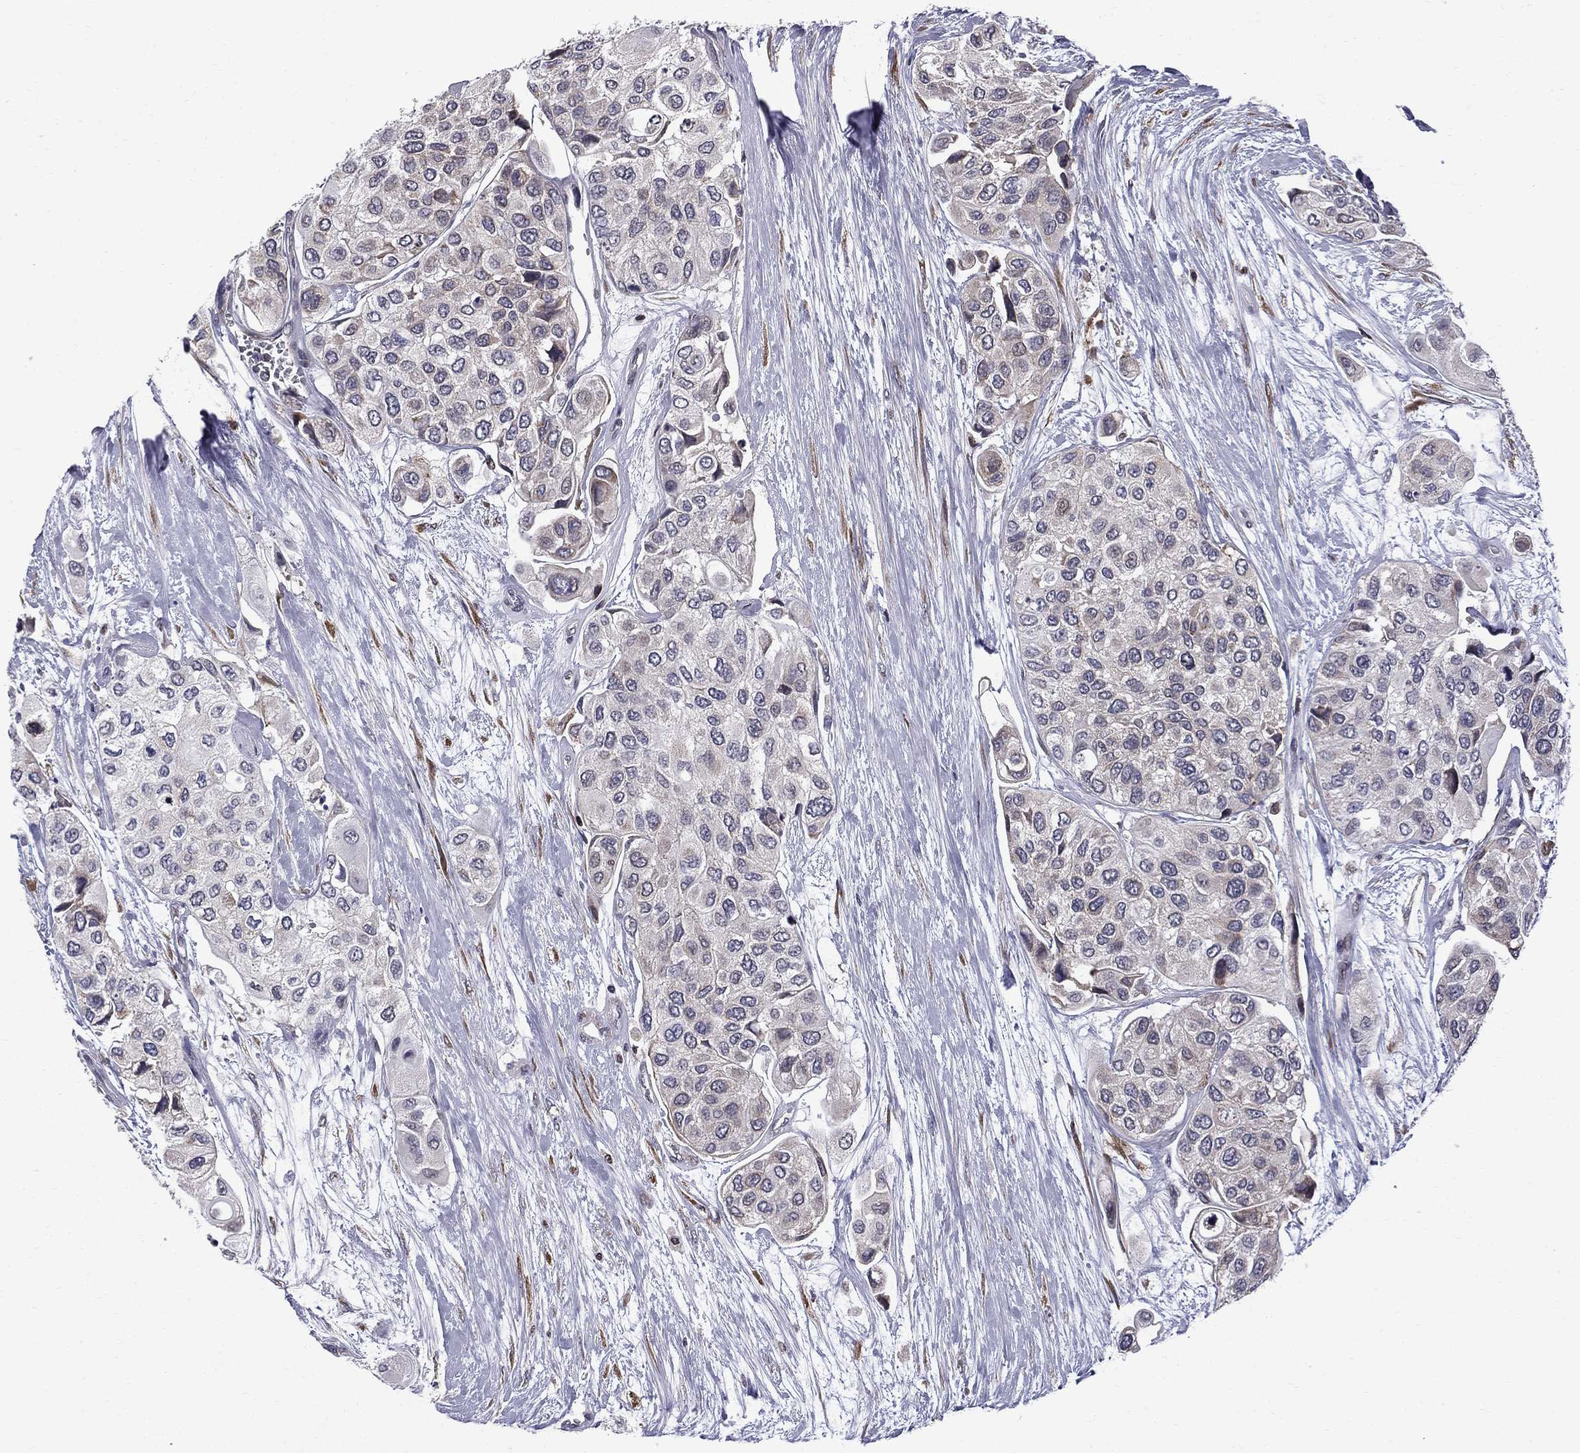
{"staining": {"intensity": "negative", "quantity": "none", "location": "none"}, "tissue": "urothelial cancer", "cell_type": "Tumor cells", "image_type": "cancer", "snomed": [{"axis": "morphology", "description": "Urothelial carcinoma, High grade"}, {"axis": "topography", "description": "Urinary bladder"}], "caption": "This micrograph is of high-grade urothelial carcinoma stained with immunohistochemistry (IHC) to label a protein in brown with the nuclei are counter-stained blue. There is no positivity in tumor cells. (DAB immunohistochemistry (IHC) with hematoxylin counter stain).", "gene": "HSPB2", "patient": {"sex": "male", "age": 77}}